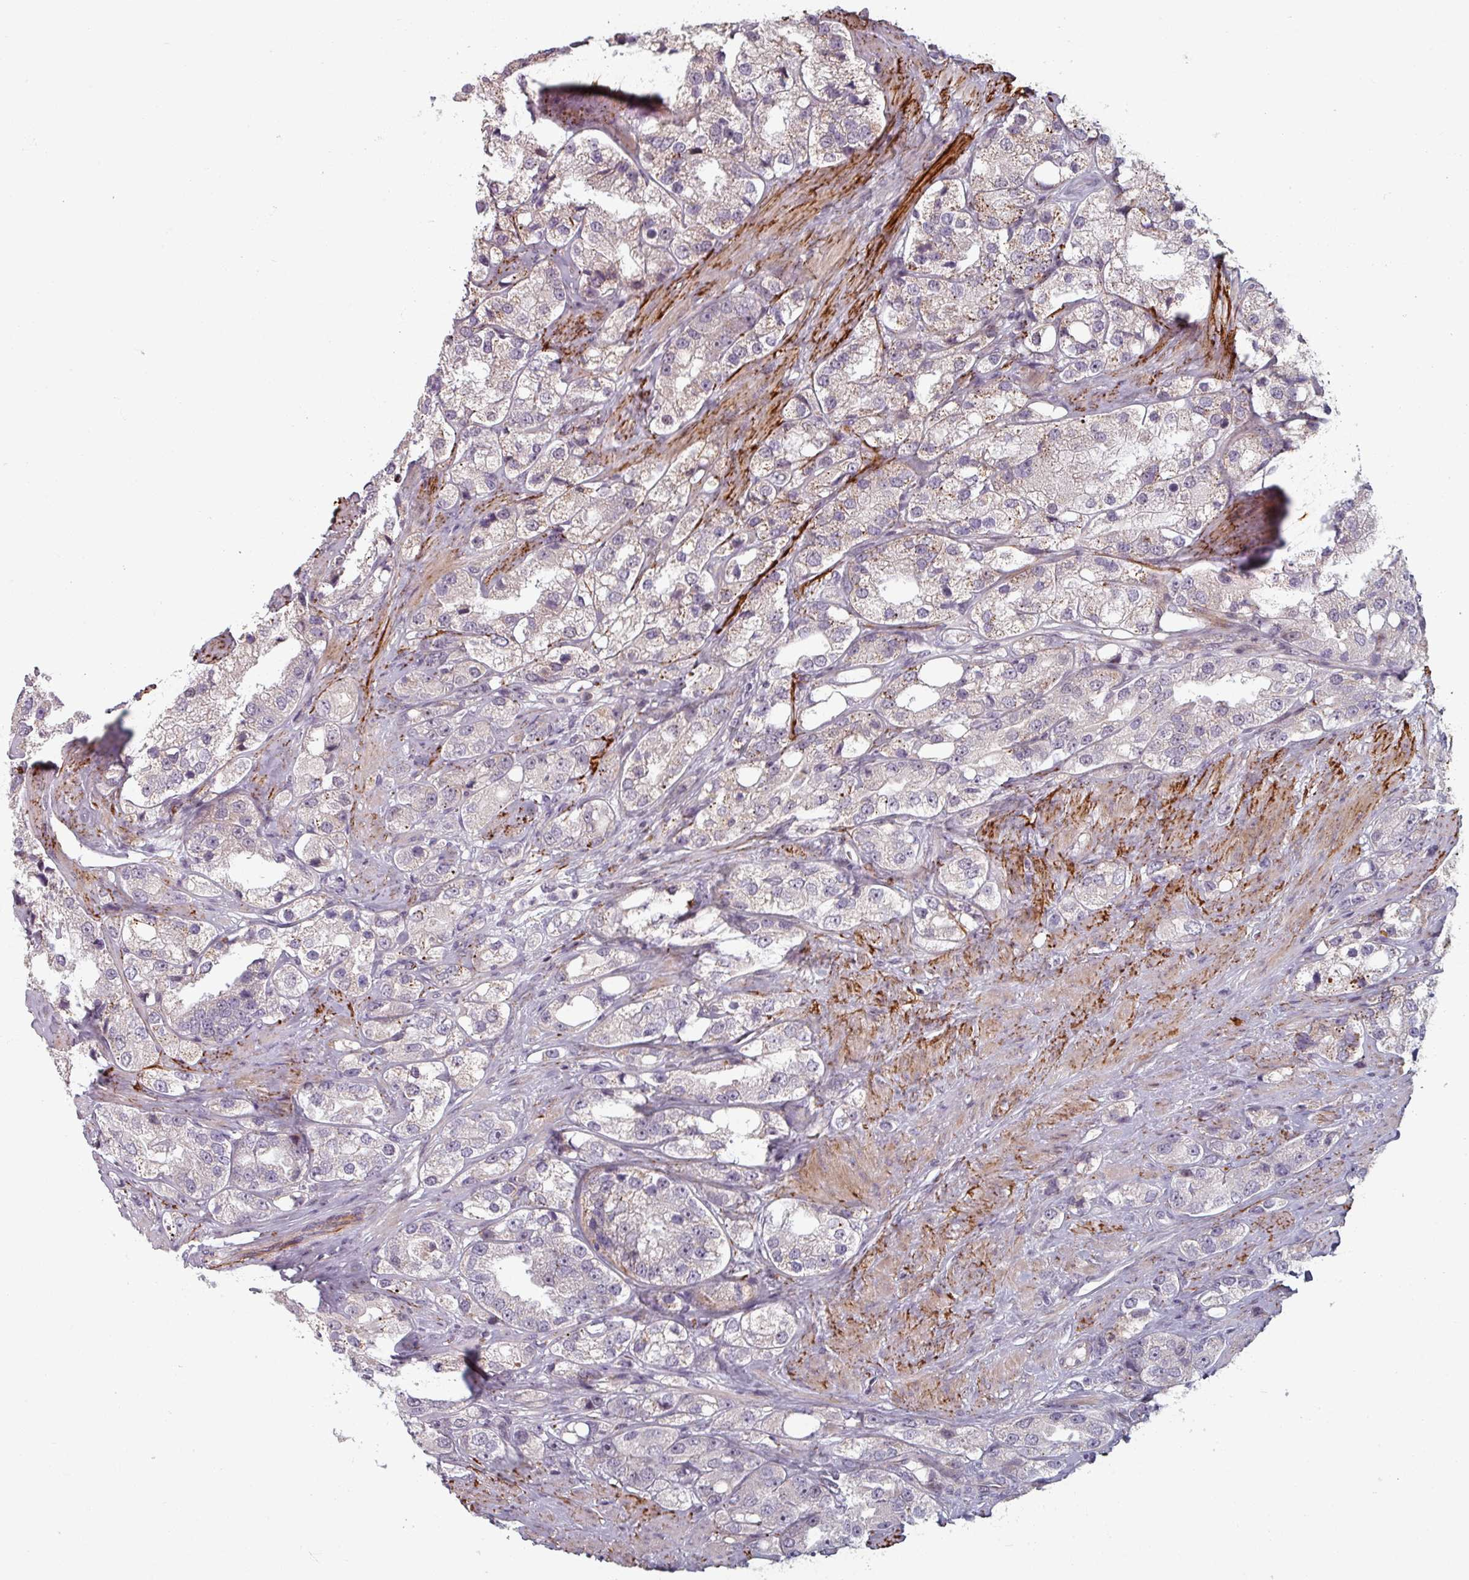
{"staining": {"intensity": "weak", "quantity": "<25%", "location": "cytoplasmic/membranous"}, "tissue": "prostate cancer", "cell_type": "Tumor cells", "image_type": "cancer", "snomed": [{"axis": "morphology", "description": "Adenocarcinoma, NOS"}, {"axis": "topography", "description": "Prostate"}], "caption": "A histopathology image of human adenocarcinoma (prostate) is negative for staining in tumor cells. (DAB (3,3'-diaminobenzidine) immunohistochemistry, high magnification).", "gene": "CYB5RL", "patient": {"sex": "male", "age": 79}}